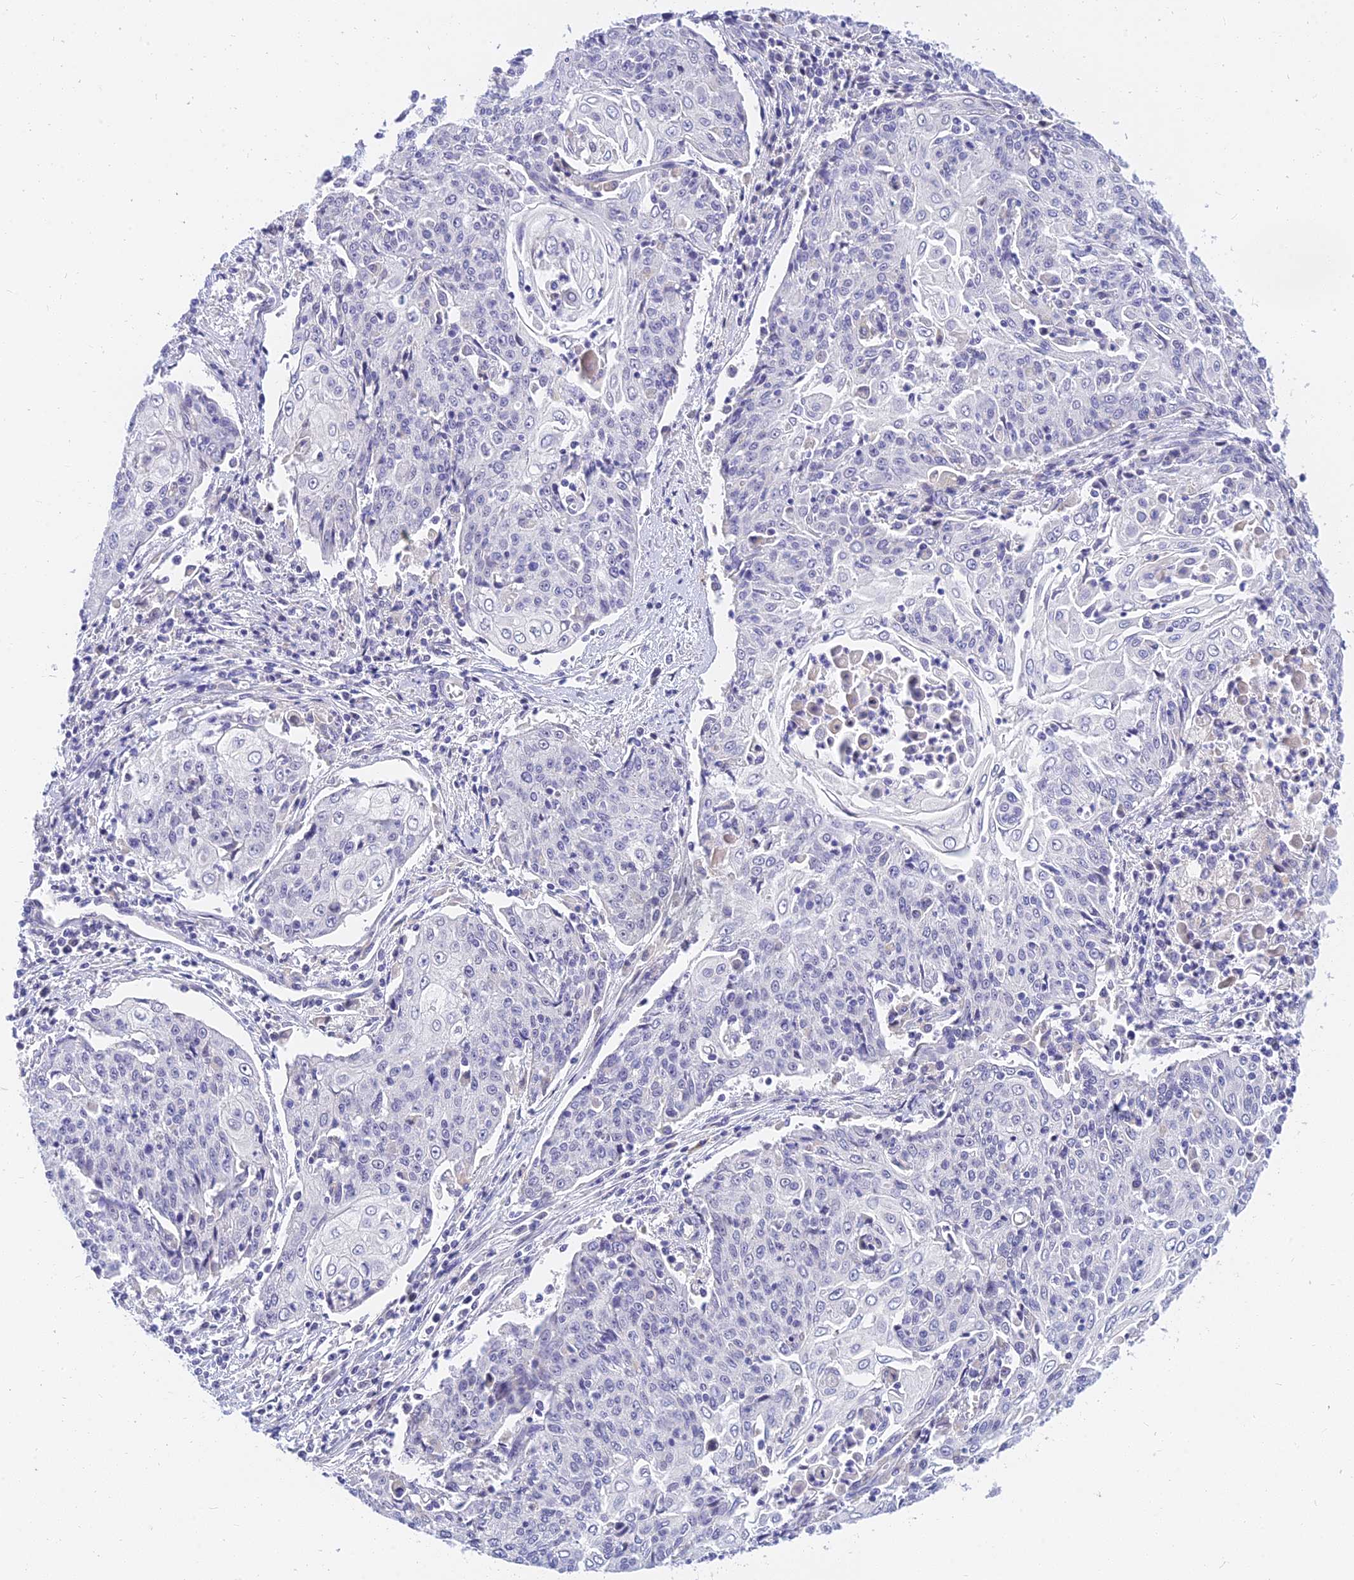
{"staining": {"intensity": "negative", "quantity": "none", "location": "none"}, "tissue": "cervical cancer", "cell_type": "Tumor cells", "image_type": "cancer", "snomed": [{"axis": "morphology", "description": "Squamous cell carcinoma, NOS"}, {"axis": "topography", "description": "Cervix"}], "caption": "There is no significant staining in tumor cells of squamous cell carcinoma (cervical). (DAB immunohistochemistry (IHC) visualized using brightfield microscopy, high magnification).", "gene": "TMEM161B", "patient": {"sex": "female", "age": 48}}